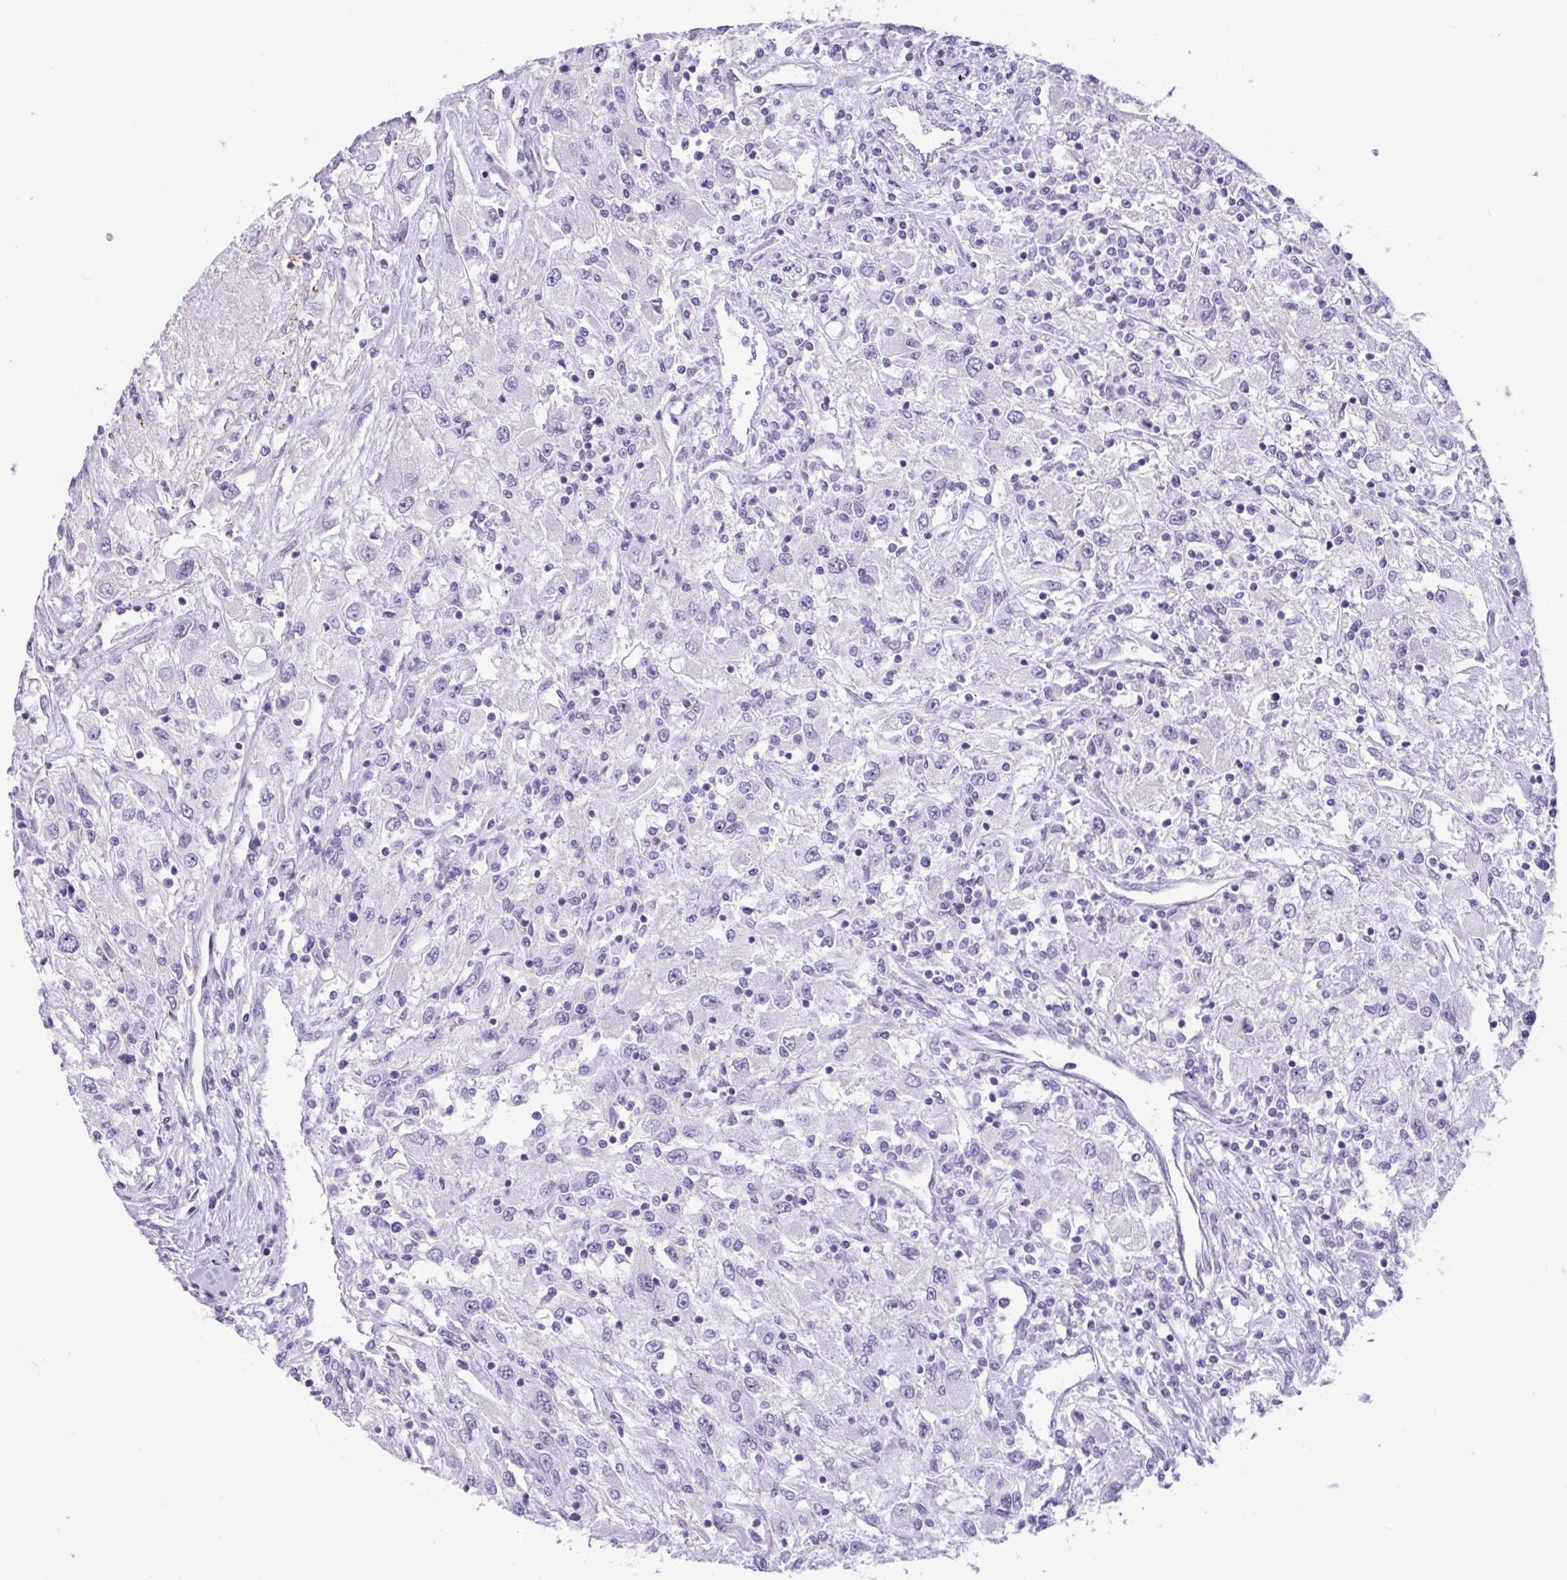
{"staining": {"intensity": "negative", "quantity": "none", "location": "none"}, "tissue": "renal cancer", "cell_type": "Tumor cells", "image_type": "cancer", "snomed": [{"axis": "morphology", "description": "Adenocarcinoma, NOS"}, {"axis": "topography", "description": "Kidney"}], "caption": "Human renal cancer stained for a protein using IHC shows no positivity in tumor cells.", "gene": "CTSE", "patient": {"sex": "female", "age": 67}}